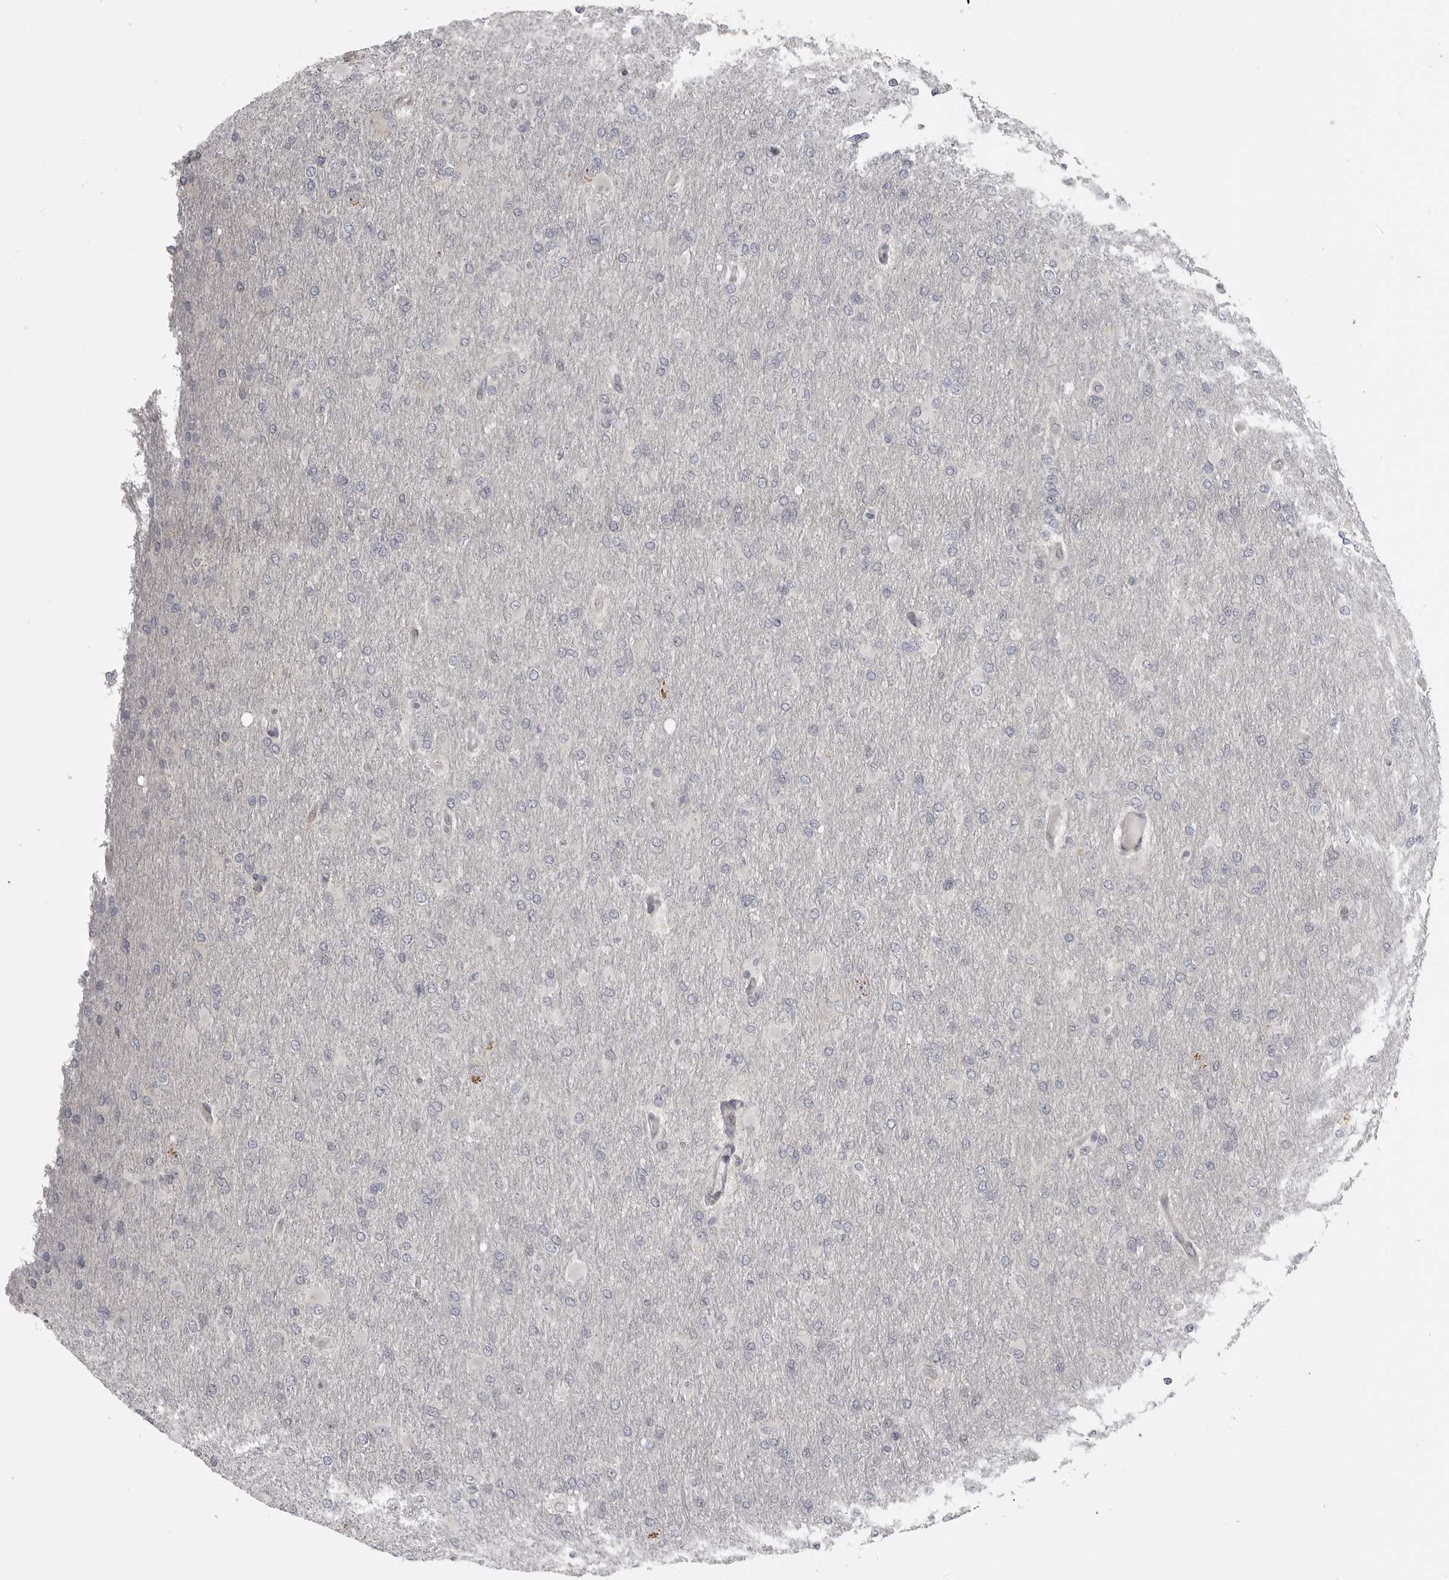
{"staining": {"intensity": "negative", "quantity": "none", "location": "none"}, "tissue": "glioma", "cell_type": "Tumor cells", "image_type": "cancer", "snomed": [{"axis": "morphology", "description": "Glioma, malignant, High grade"}, {"axis": "topography", "description": "Cerebral cortex"}], "caption": "Malignant glioma (high-grade) was stained to show a protein in brown. There is no significant staining in tumor cells. (DAB immunohistochemistry (IHC), high magnification).", "gene": "UROD", "patient": {"sex": "female", "age": 36}}